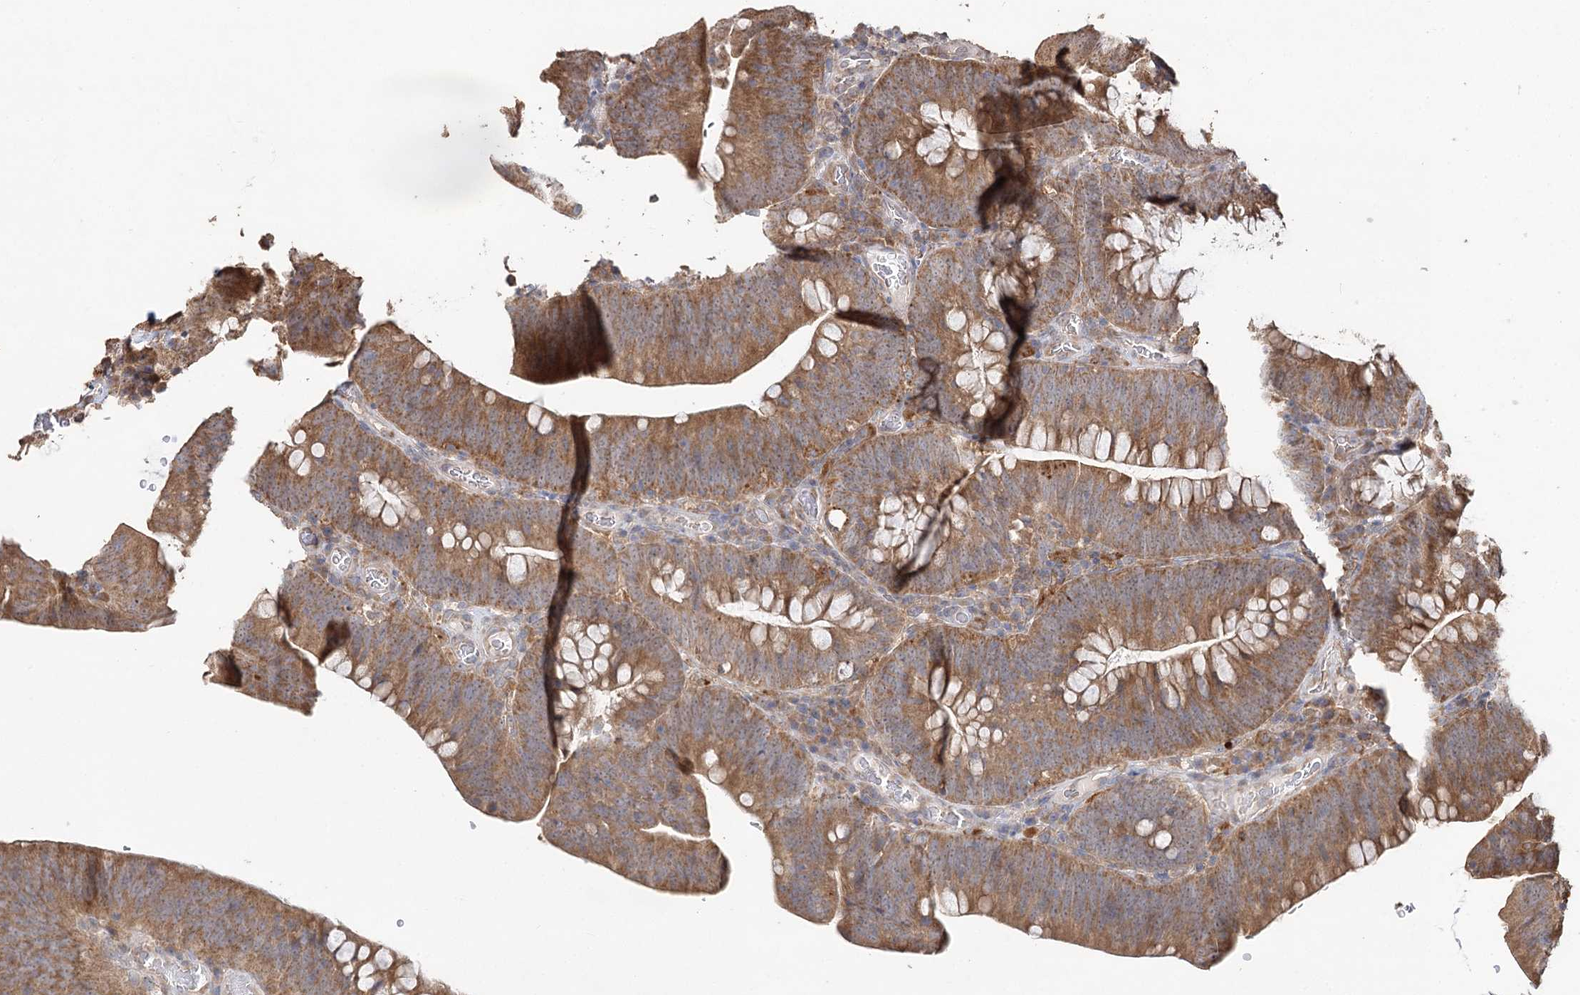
{"staining": {"intensity": "moderate", "quantity": ">75%", "location": "cytoplasmic/membranous"}, "tissue": "colorectal cancer", "cell_type": "Tumor cells", "image_type": "cancer", "snomed": [{"axis": "morphology", "description": "Normal tissue, NOS"}, {"axis": "topography", "description": "Colon"}], "caption": "There is medium levels of moderate cytoplasmic/membranous staining in tumor cells of colorectal cancer, as demonstrated by immunohistochemical staining (brown color).", "gene": "DMXL1", "patient": {"sex": "female", "age": 82}}